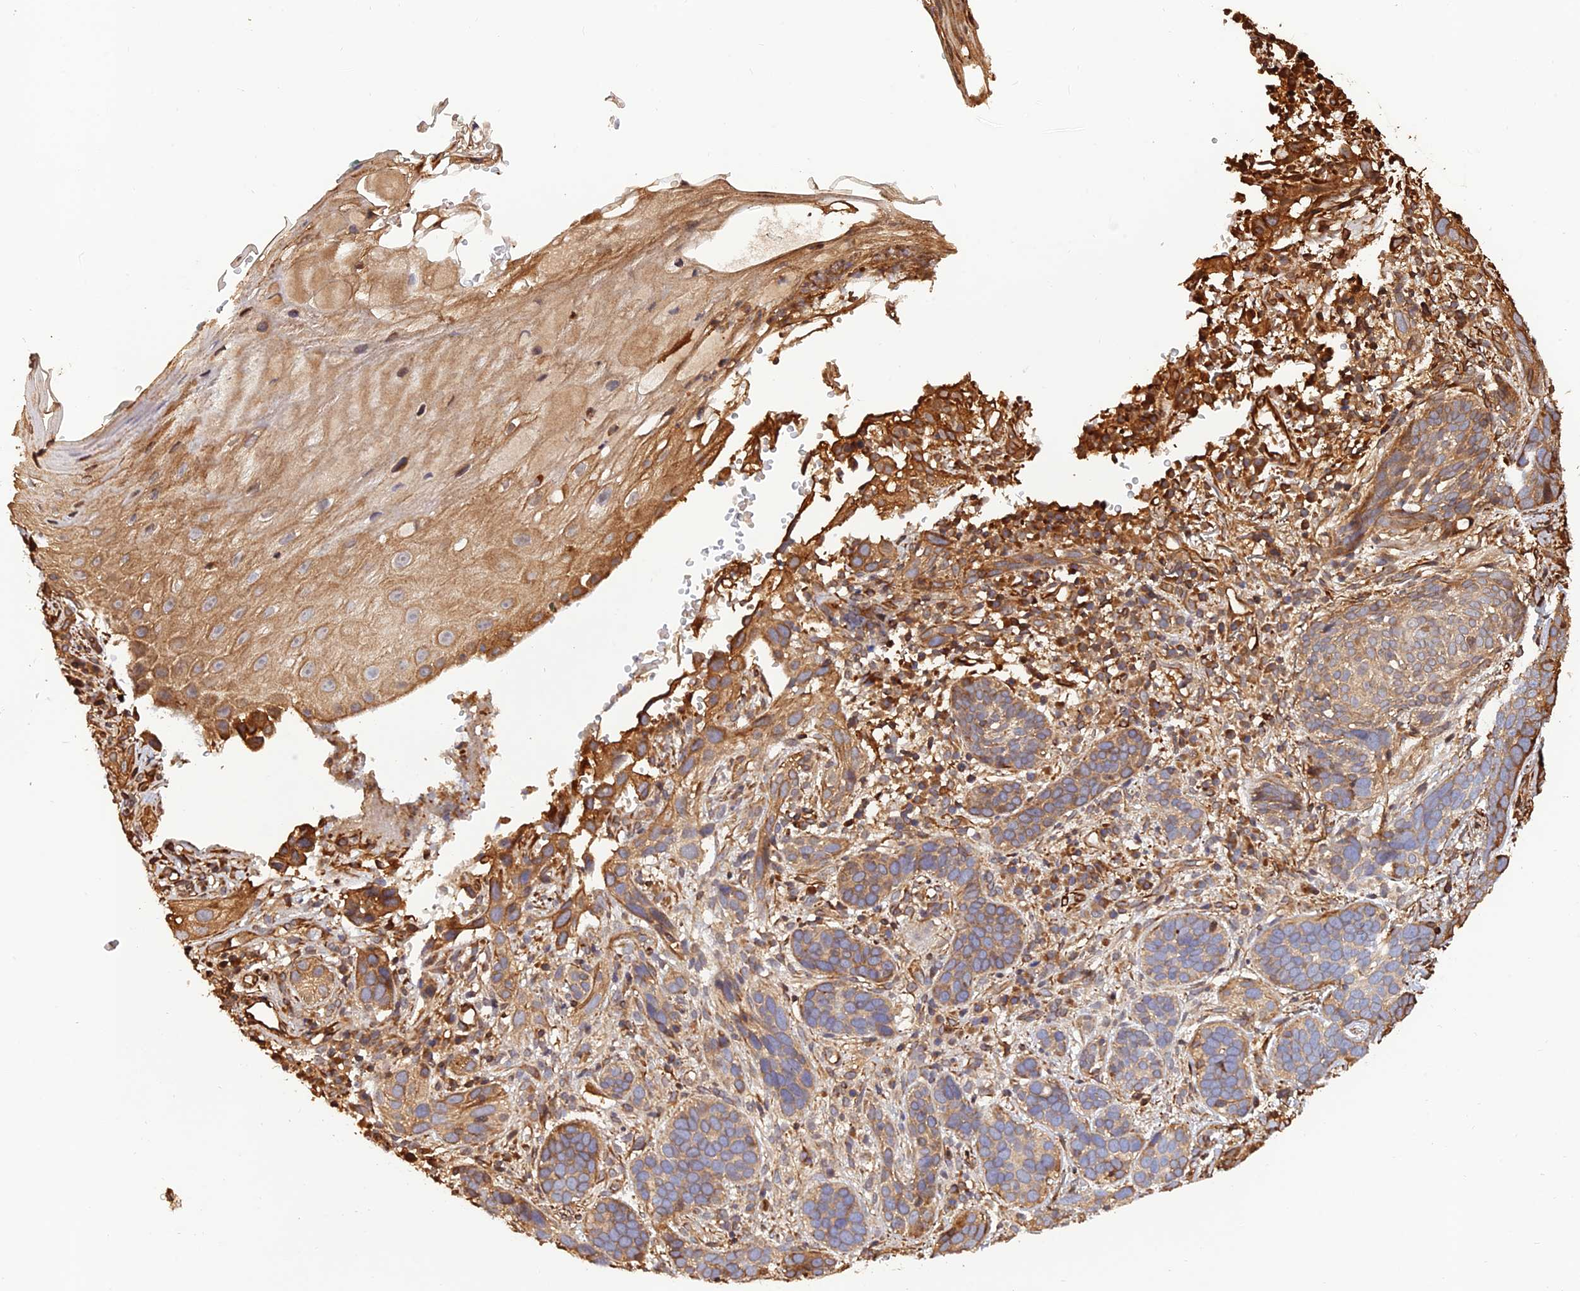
{"staining": {"intensity": "moderate", "quantity": "<25%", "location": "cytoplasmic/membranous"}, "tissue": "skin cancer", "cell_type": "Tumor cells", "image_type": "cancer", "snomed": [{"axis": "morphology", "description": "Basal cell carcinoma"}, {"axis": "topography", "description": "Skin"}], "caption": "Moderate cytoplasmic/membranous expression is present in approximately <25% of tumor cells in skin basal cell carcinoma.", "gene": "CREBL2", "patient": {"sex": "male", "age": 71}}